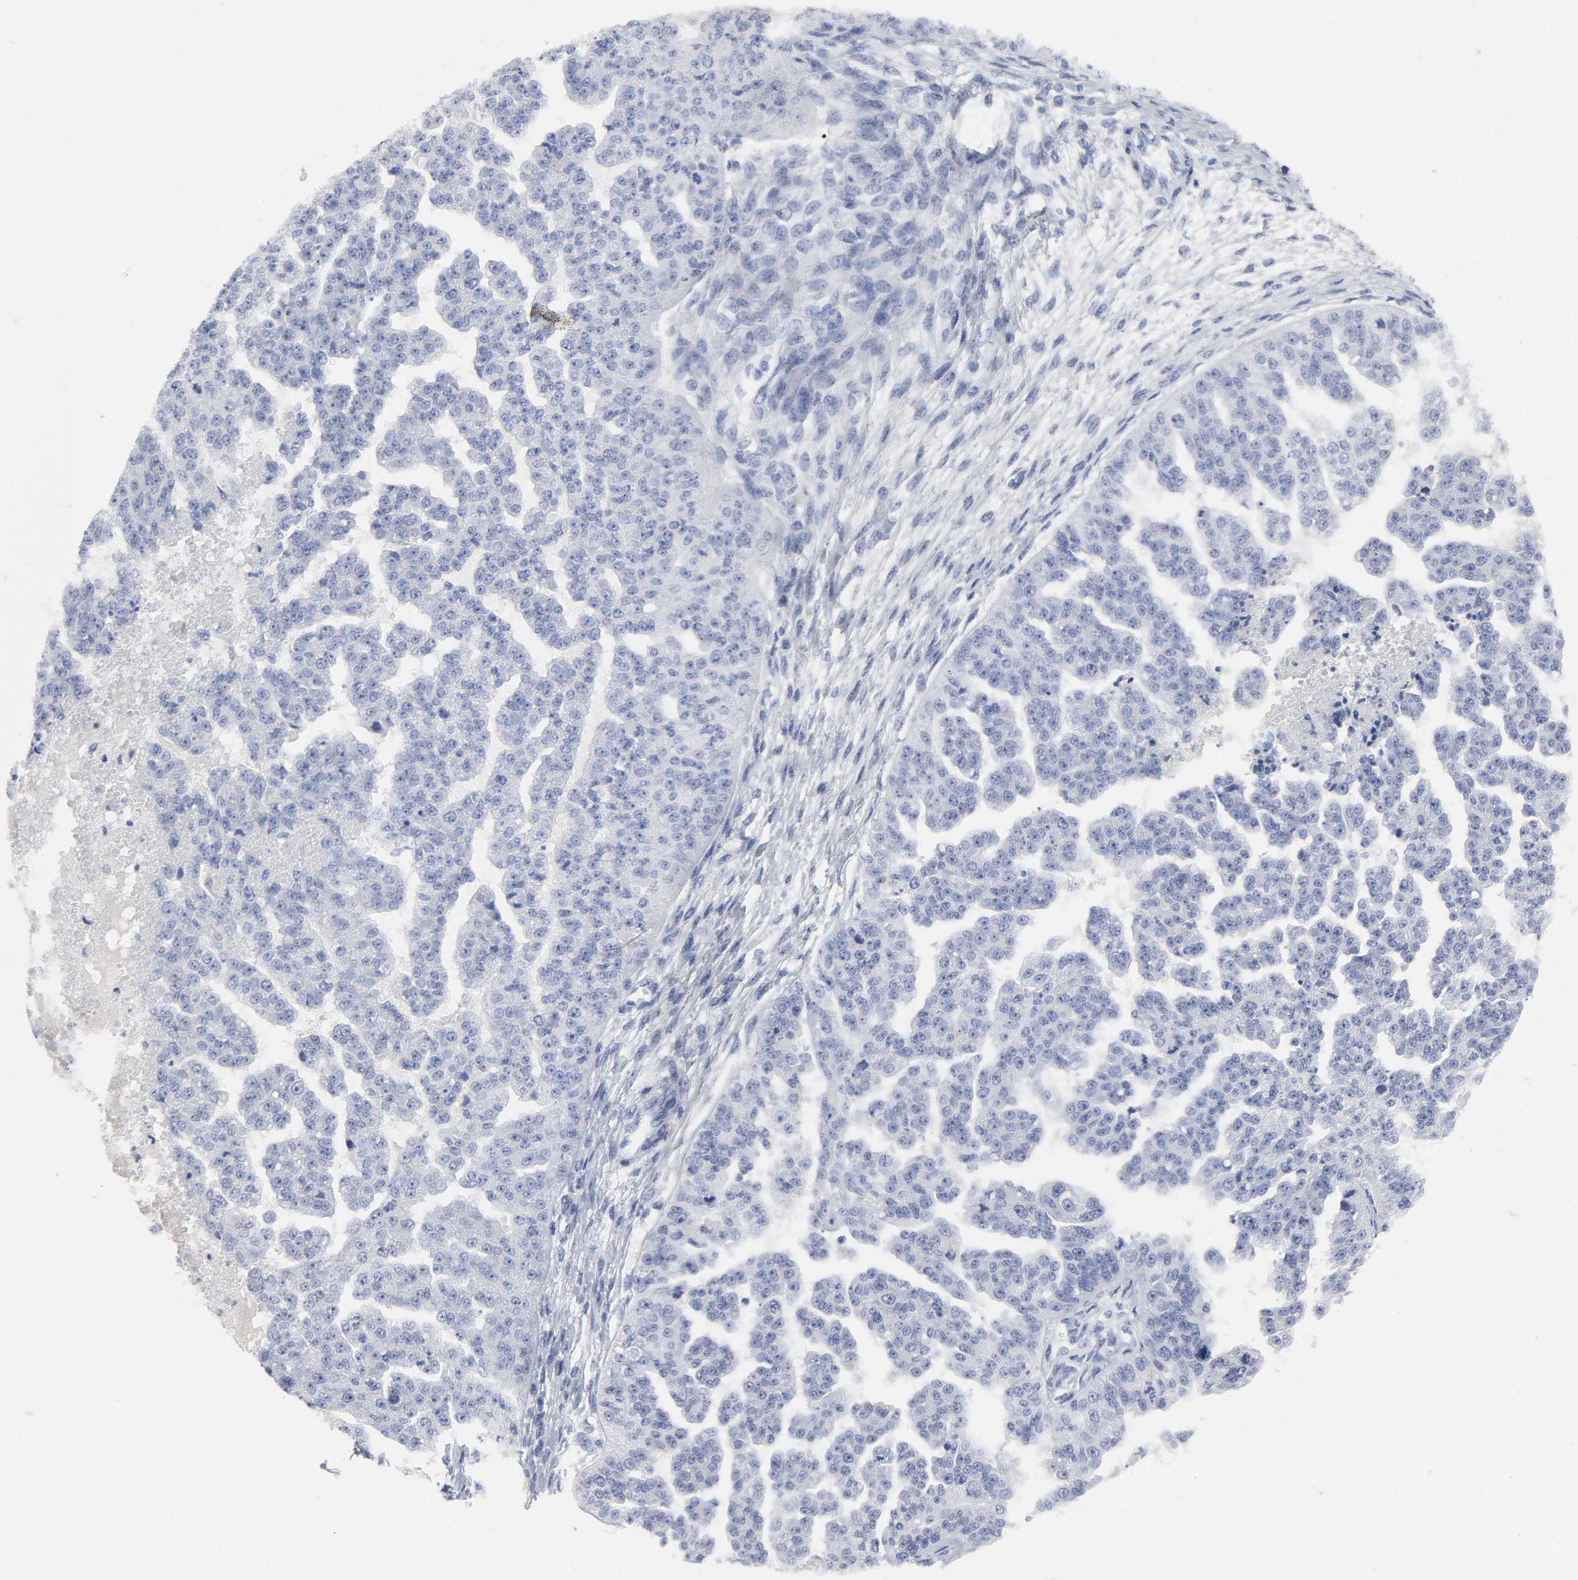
{"staining": {"intensity": "negative", "quantity": "none", "location": "none"}, "tissue": "ovarian cancer", "cell_type": "Tumor cells", "image_type": "cancer", "snomed": [{"axis": "morphology", "description": "Cystadenocarcinoma, serous, NOS"}, {"axis": "topography", "description": "Ovary"}], "caption": "Immunohistochemistry of human serous cystadenocarcinoma (ovarian) displays no positivity in tumor cells. Nuclei are stained in blue.", "gene": "HNF4A", "patient": {"sex": "female", "age": 58}}